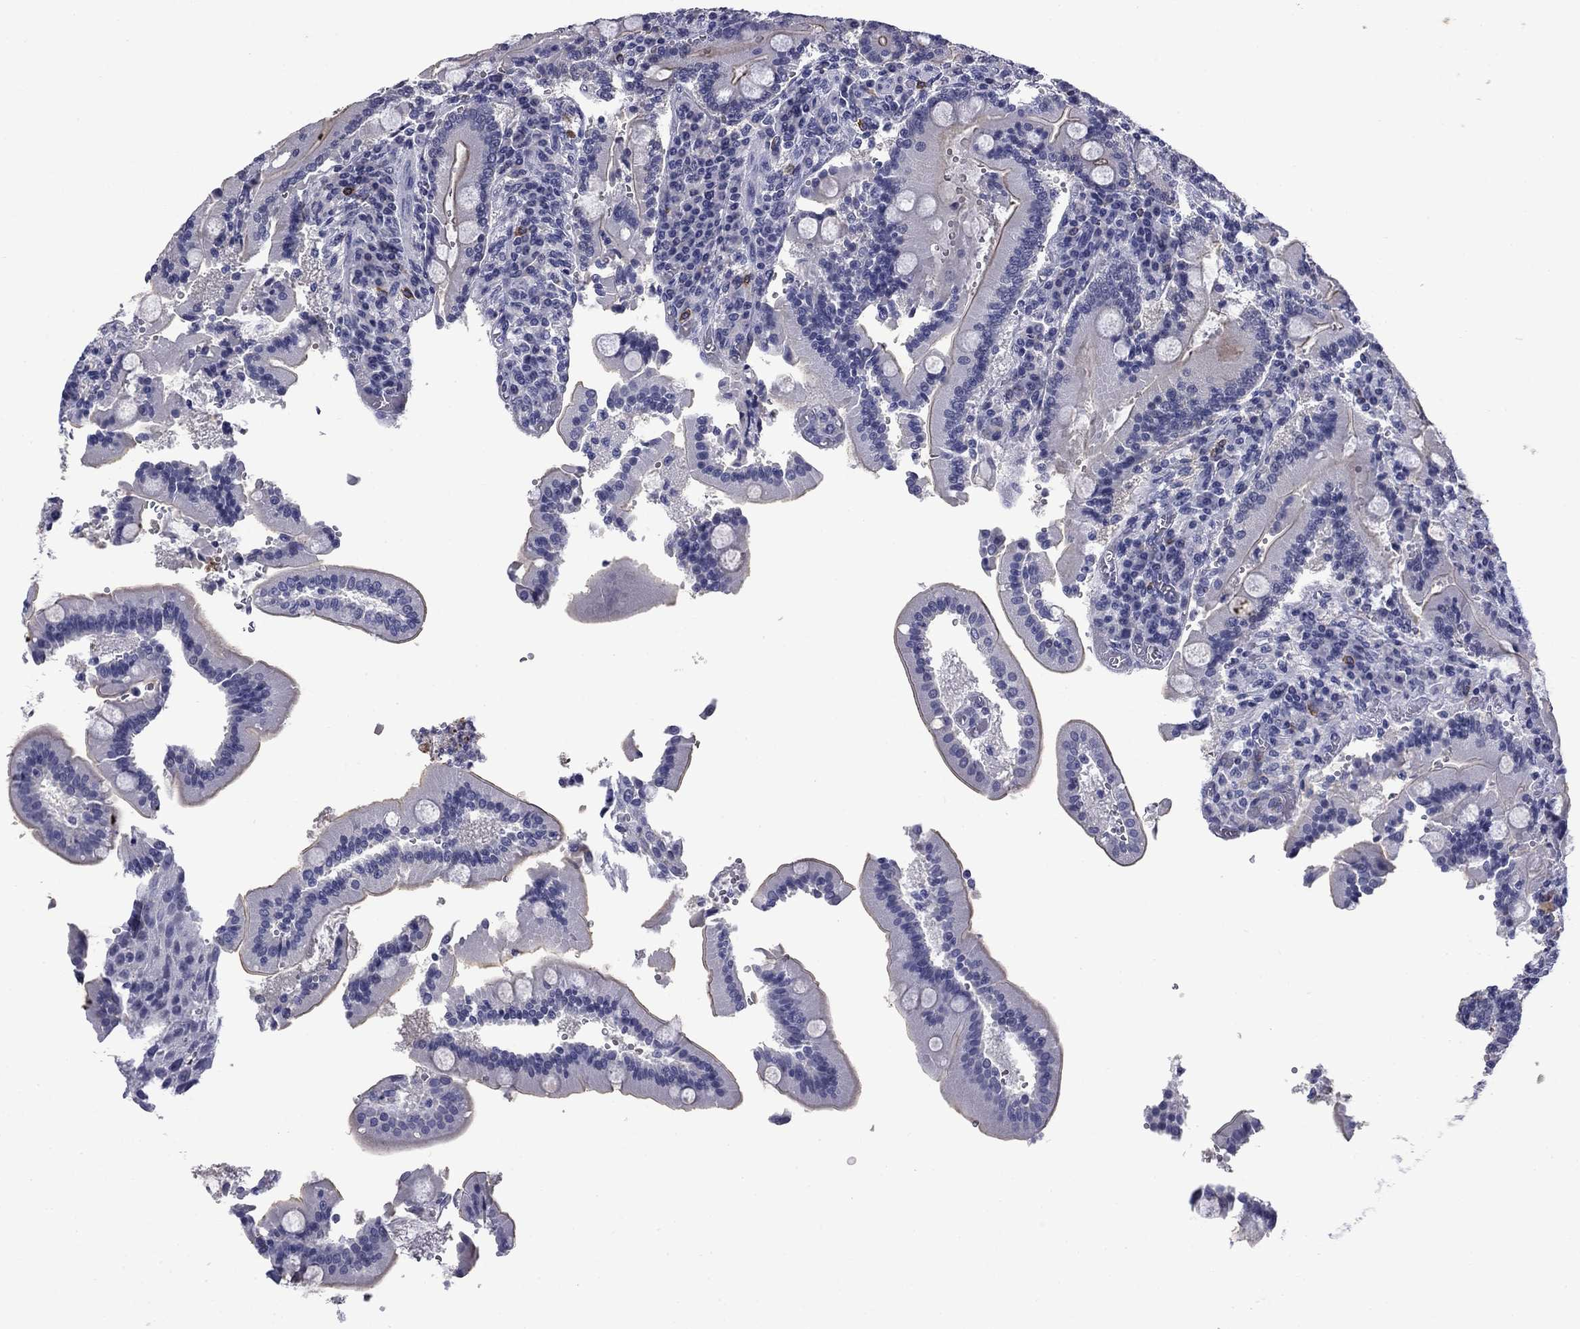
{"staining": {"intensity": "moderate", "quantity": "<25%", "location": "cytoplasmic/membranous"}, "tissue": "duodenum", "cell_type": "Glandular cells", "image_type": "normal", "snomed": [{"axis": "morphology", "description": "Normal tissue, NOS"}, {"axis": "topography", "description": "Duodenum"}], "caption": "This photomicrograph displays IHC staining of unremarkable human duodenum, with low moderate cytoplasmic/membranous staining in approximately <25% of glandular cells.", "gene": "BCL2L14", "patient": {"sex": "female", "age": 62}}